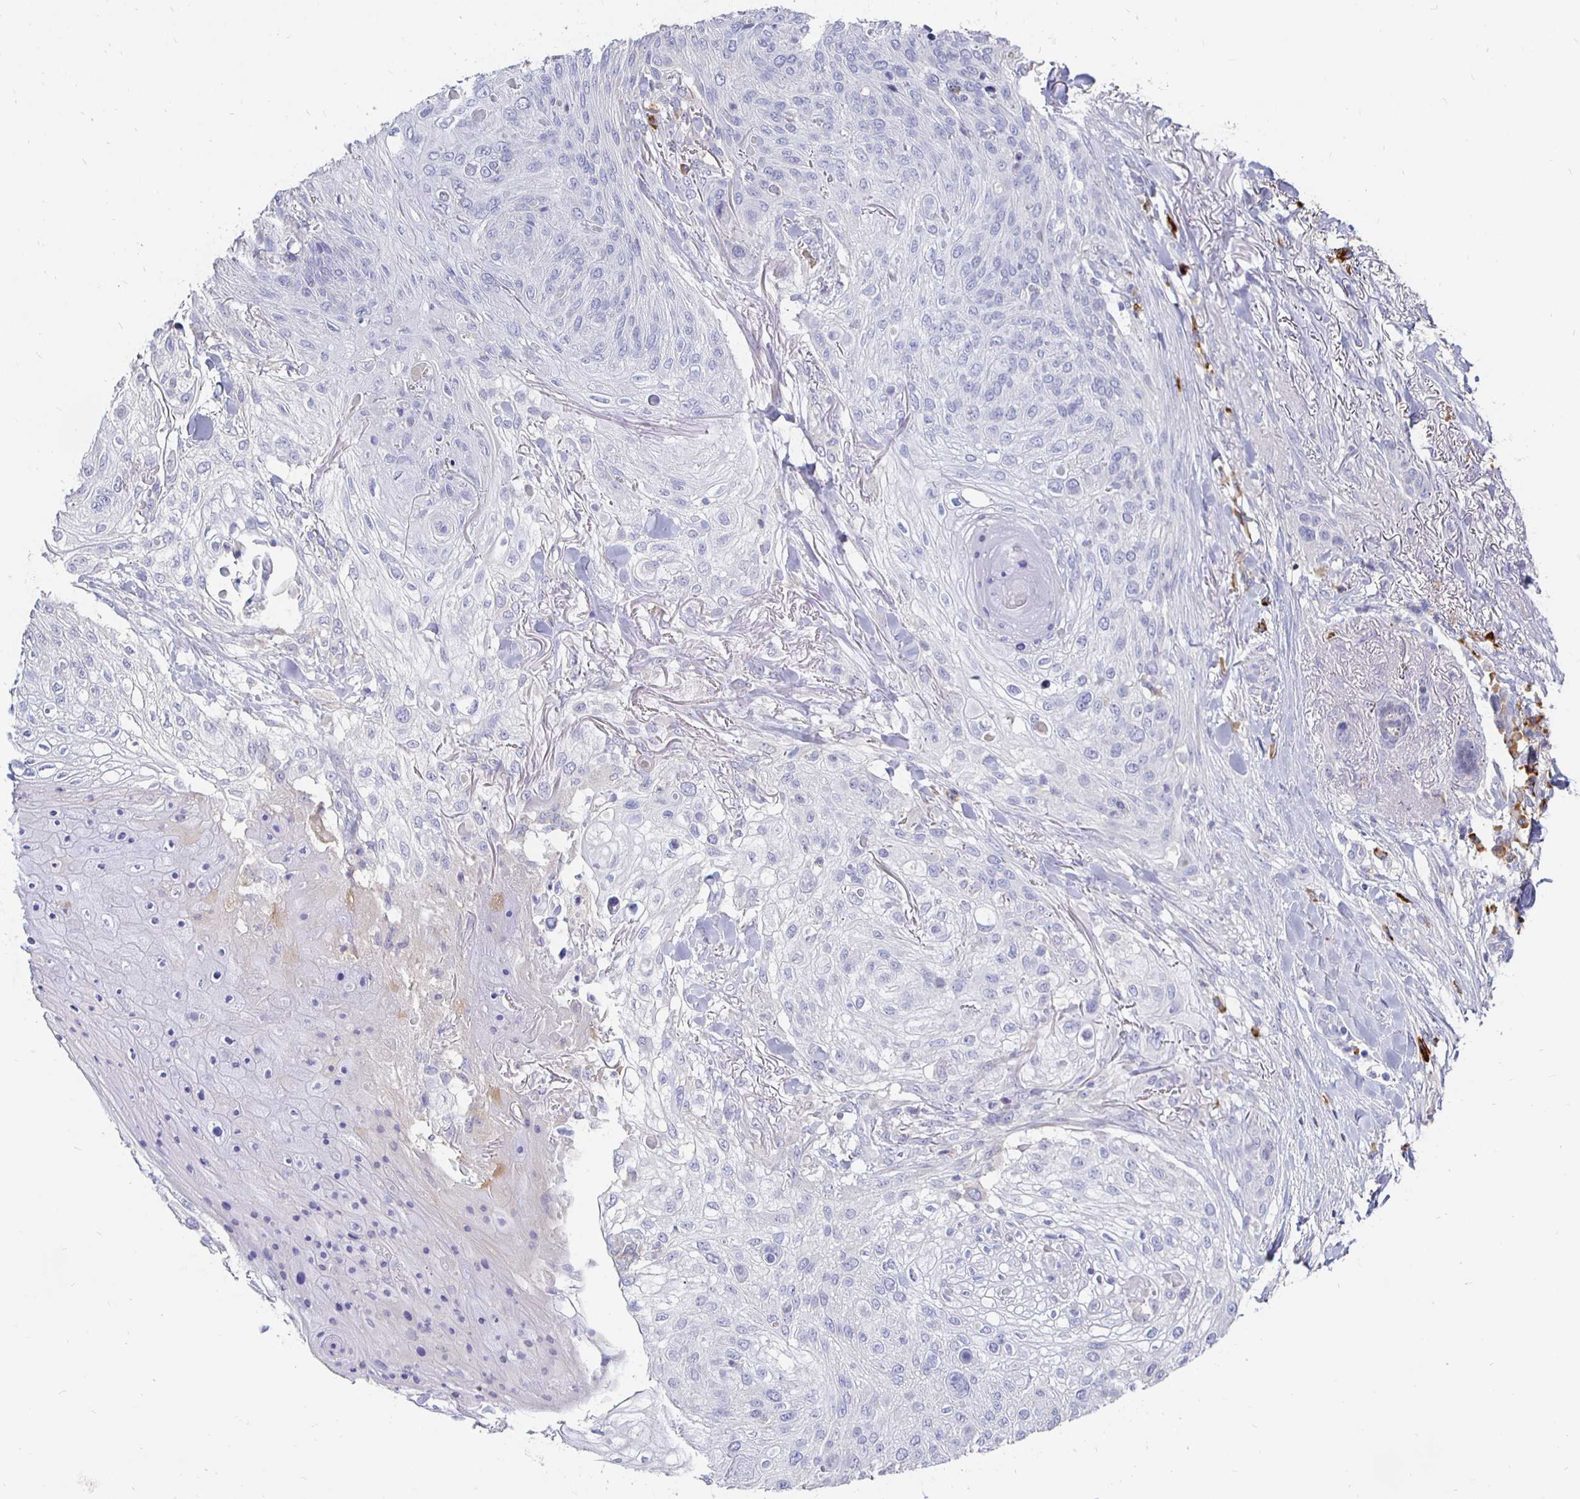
{"staining": {"intensity": "negative", "quantity": "none", "location": "none"}, "tissue": "skin cancer", "cell_type": "Tumor cells", "image_type": "cancer", "snomed": [{"axis": "morphology", "description": "Squamous cell carcinoma, NOS"}, {"axis": "topography", "description": "Skin"}], "caption": "This is a photomicrograph of immunohistochemistry (IHC) staining of squamous cell carcinoma (skin), which shows no expression in tumor cells. (DAB immunohistochemistry (IHC) with hematoxylin counter stain).", "gene": "CXCR3", "patient": {"sex": "female", "age": 87}}